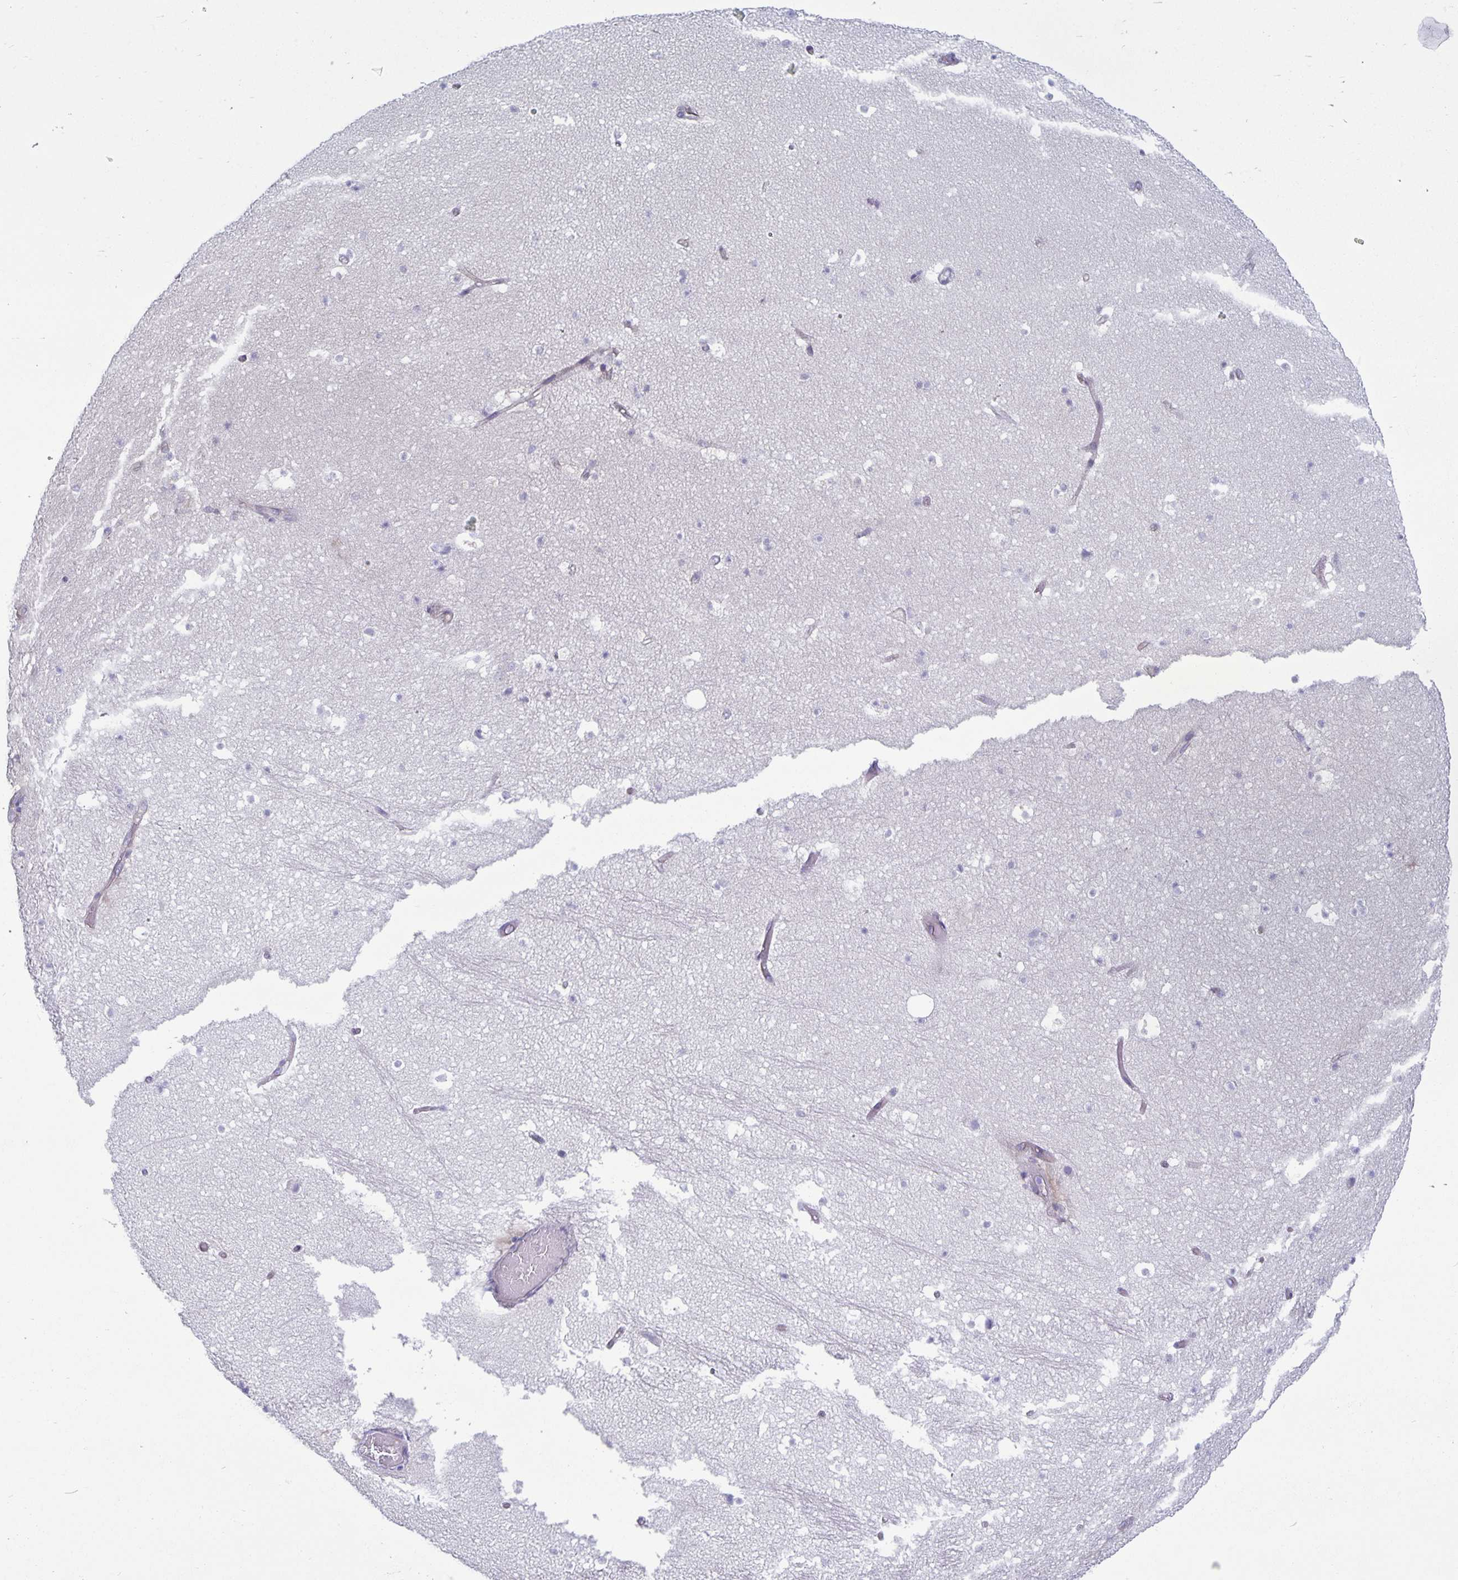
{"staining": {"intensity": "negative", "quantity": "none", "location": "none"}, "tissue": "hippocampus", "cell_type": "Glial cells", "image_type": "normal", "snomed": [{"axis": "morphology", "description": "Normal tissue, NOS"}, {"axis": "topography", "description": "Hippocampus"}], "caption": "The histopathology image reveals no significant expression in glial cells of hippocampus. (DAB (3,3'-diaminobenzidine) IHC visualized using brightfield microscopy, high magnification).", "gene": "PLCB3", "patient": {"sex": "male", "age": 26}}